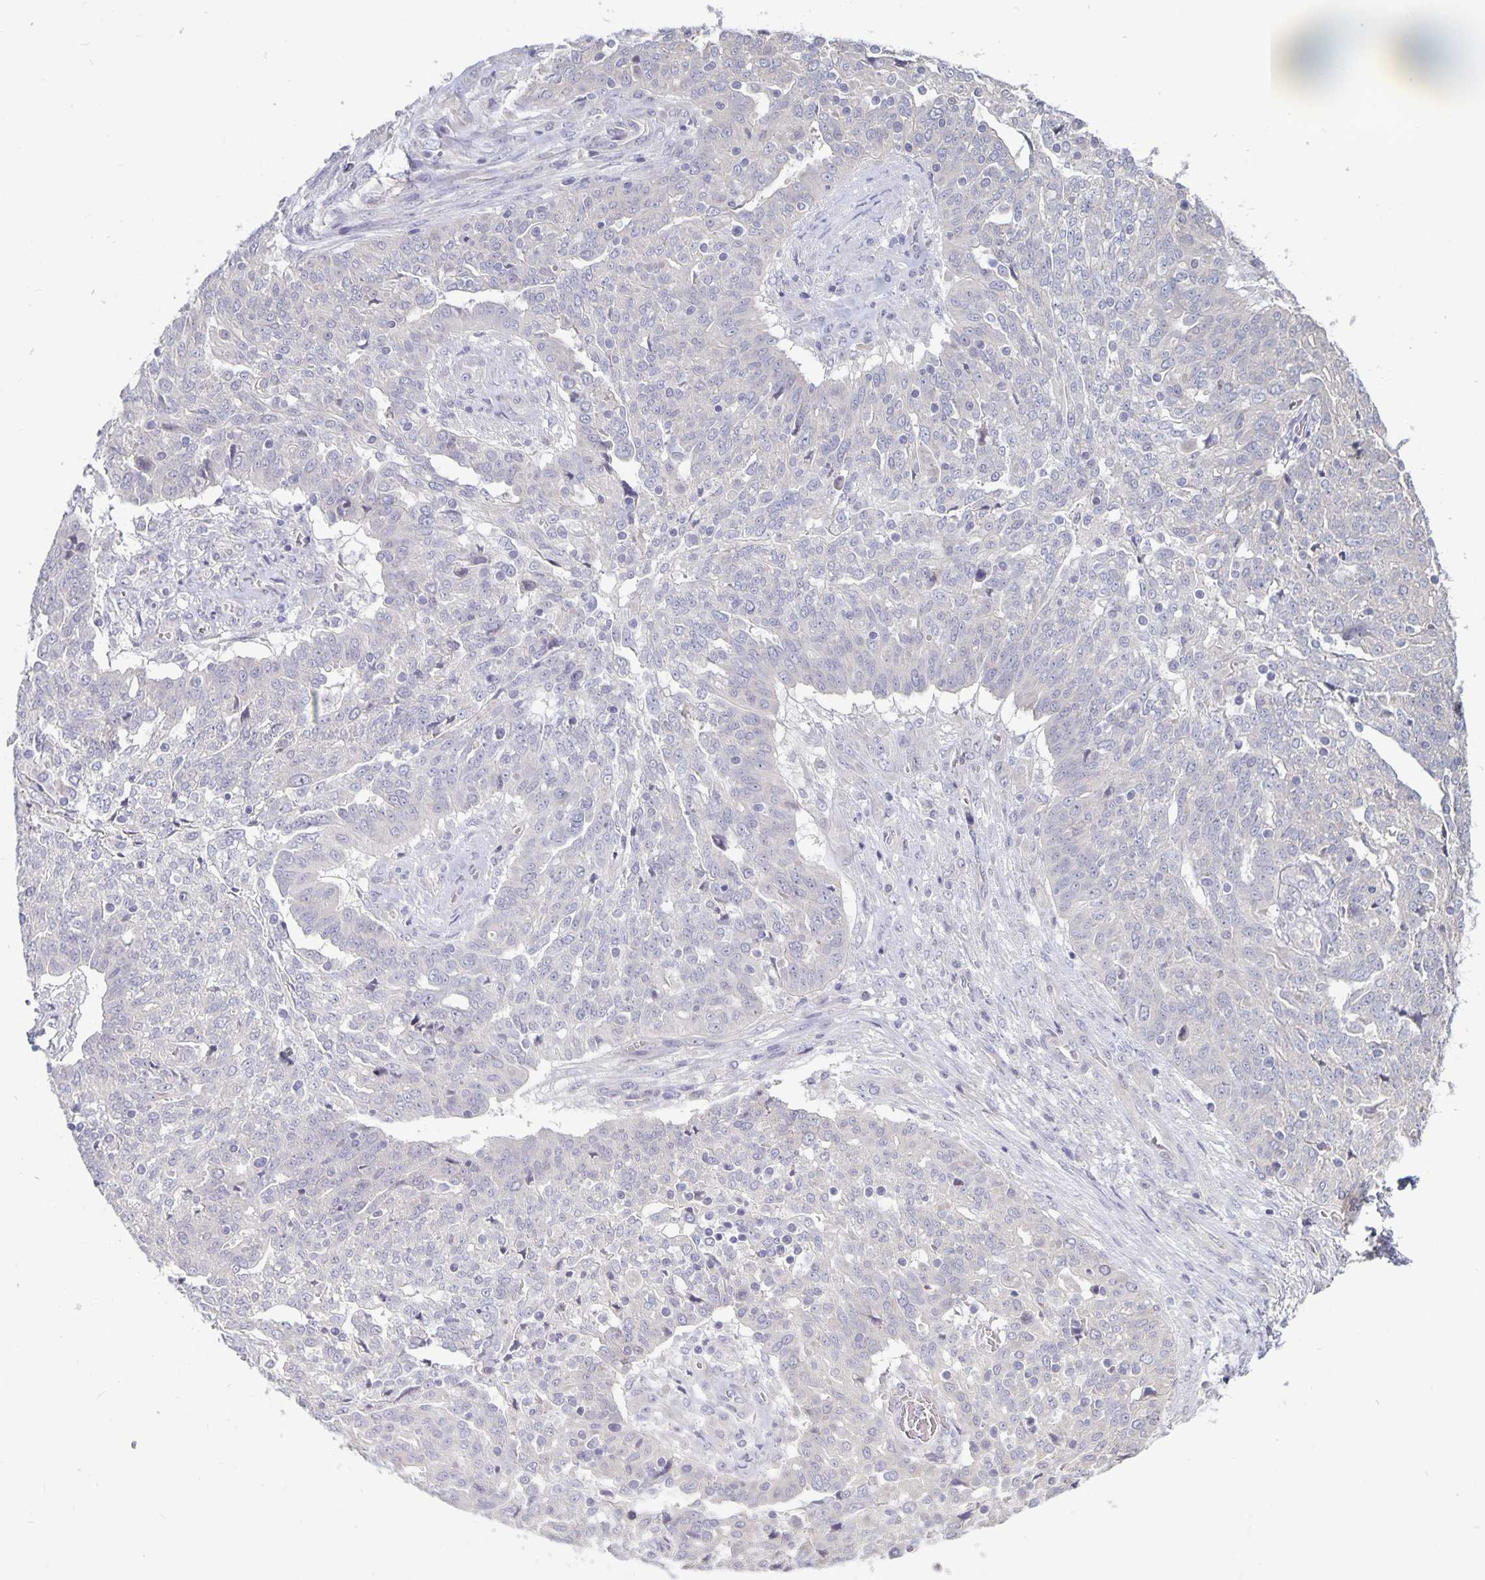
{"staining": {"intensity": "negative", "quantity": "none", "location": "none"}, "tissue": "ovarian cancer", "cell_type": "Tumor cells", "image_type": "cancer", "snomed": [{"axis": "morphology", "description": "Cystadenocarcinoma, serous, NOS"}, {"axis": "topography", "description": "Ovary"}], "caption": "Ovarian cancer stained for a protein using IHC displays no staining tumor cells.", "gene": "PLCB3", "patient": {"sex": "female", "age": 67}}